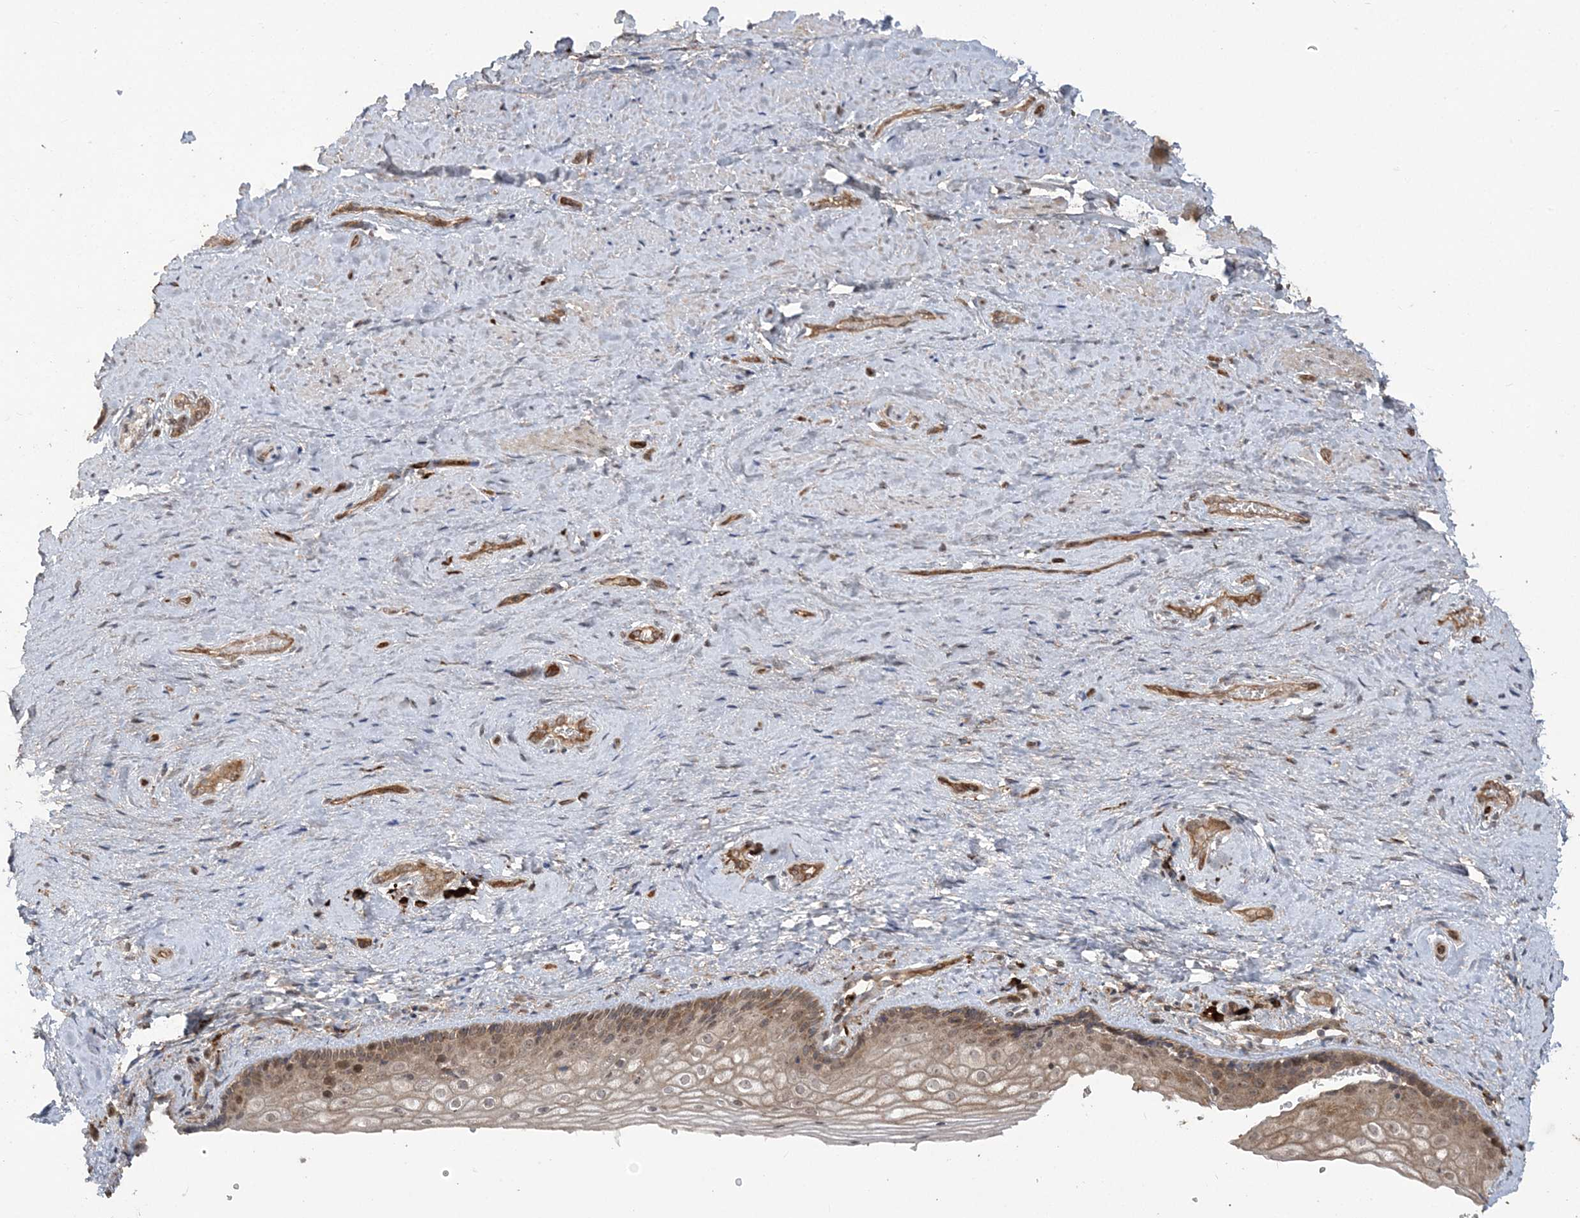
{"staining": {"intensity": "weak", "quantity": ">75%", "location": "cytoplasmic/membranous,nuclear"}, "tissue": "vagina", "cell_type": "Squamous epithelial cells", "image_type": "normal", "snomed": [{"axis": "morphology", "description": "Normal tissue, NOS"}, {"axis": "topography", "description": "Vagina"}], "caption": "The image demonstrates staining of benign vagina, revealing weak cytoplasmic/membranous,nuclear protein positivity (brown color) within squamous epithelial cells.", "gene": "HERPUD1", "patient": {"sex": "female", "age": 46}}